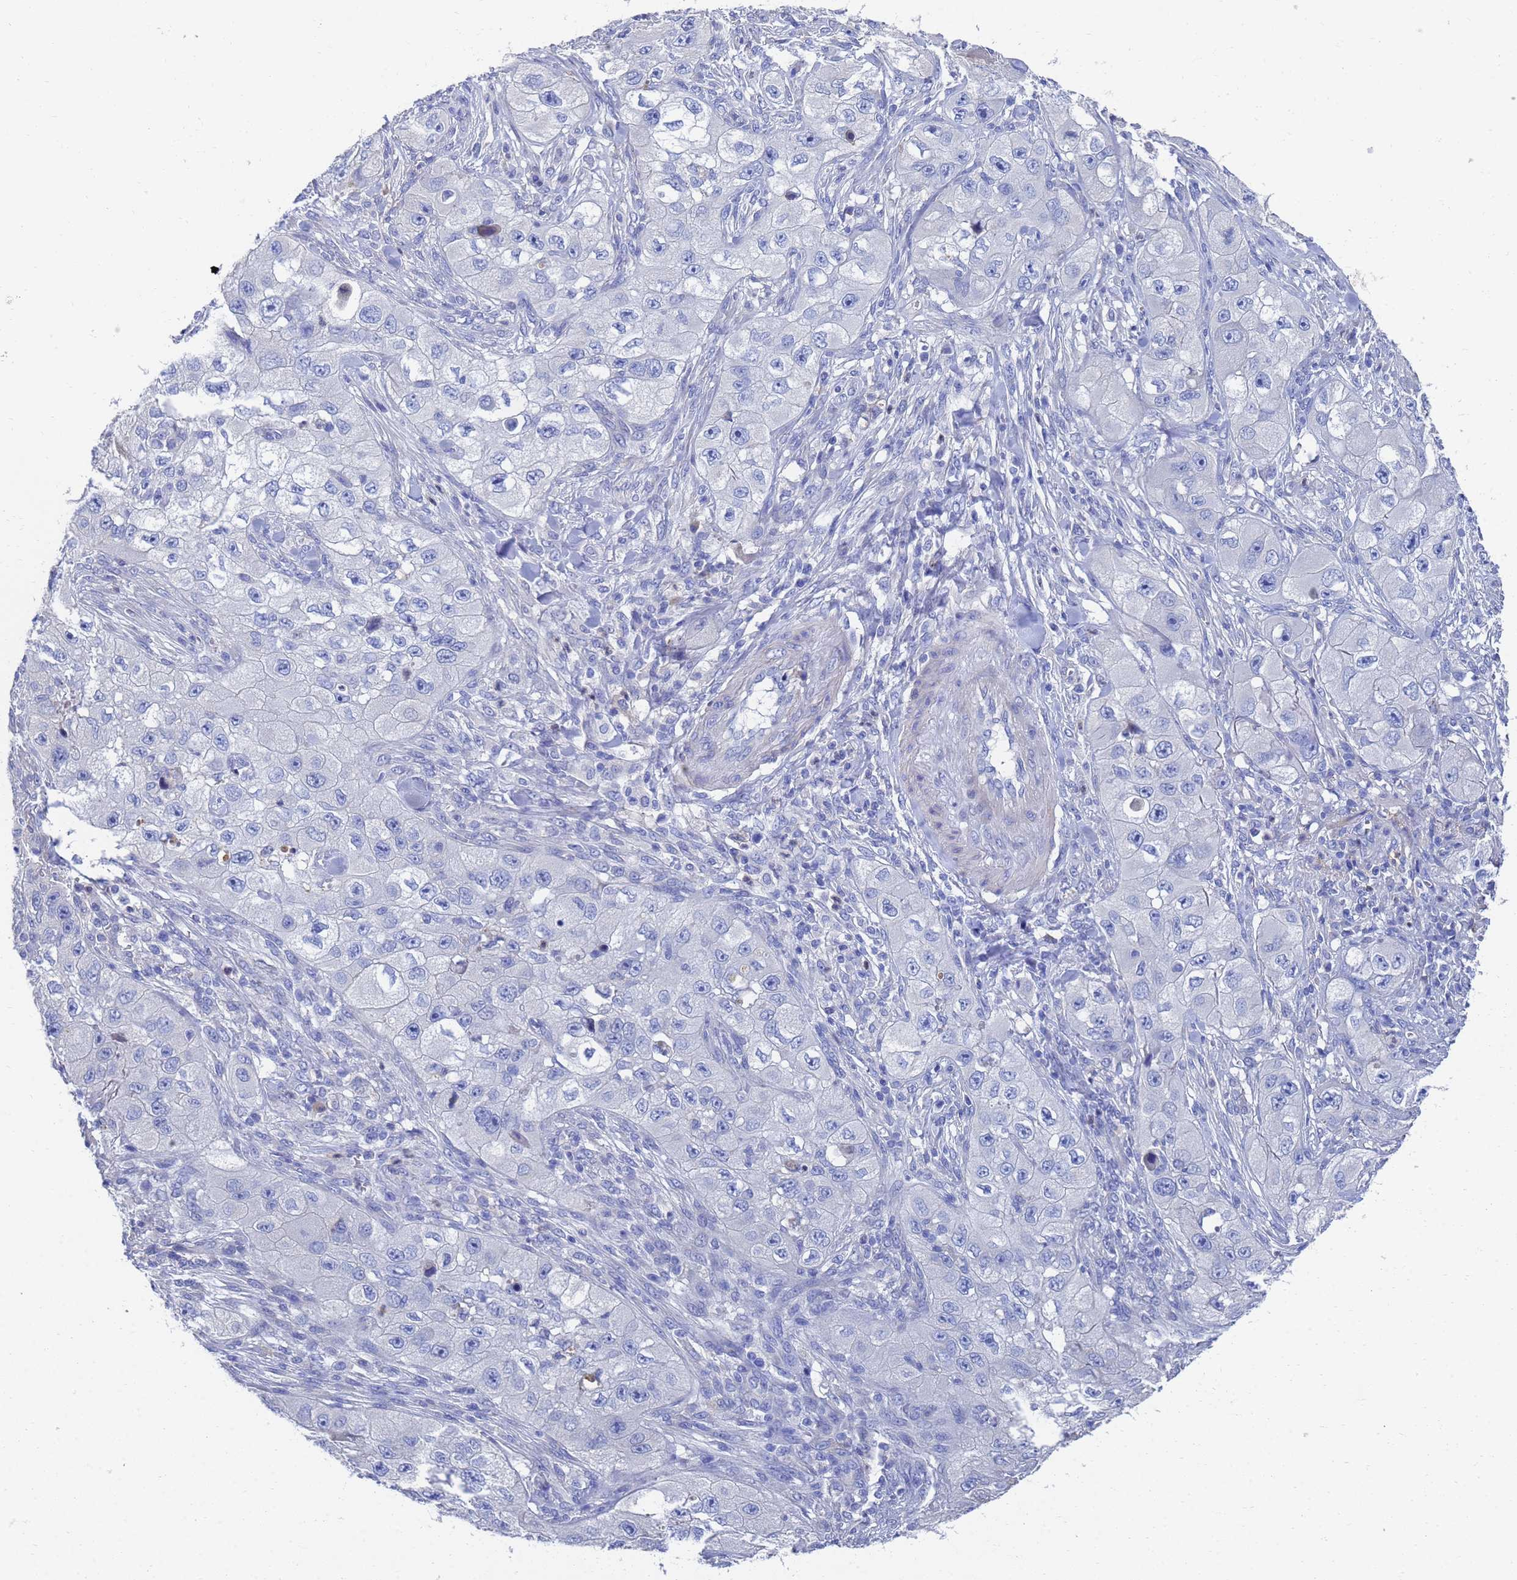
{"staining": {"intensity": "negative", "quantity": "none", "location": "none"}, "tissue": "skin cancer", "cell_type": "Tumor cells", "image_type": "cancer", "snomed": [{"axis": "morphology", "description": "Squamous cell carcinoma, NOS"}, {"axis": "topography", "description": "Skin"}, {"axis": "topography", "description": "Subcutis"}], "caption": "IHC of skin cancer reveals no expression in tumor cells. The staining is performed using DAB (3,3'-diaminobenzidine) brown chromogen with nuclei counter-stained in using hematoxylin.", "gene": "LBX2", "patient": {"sex": "male", "age": 73}}